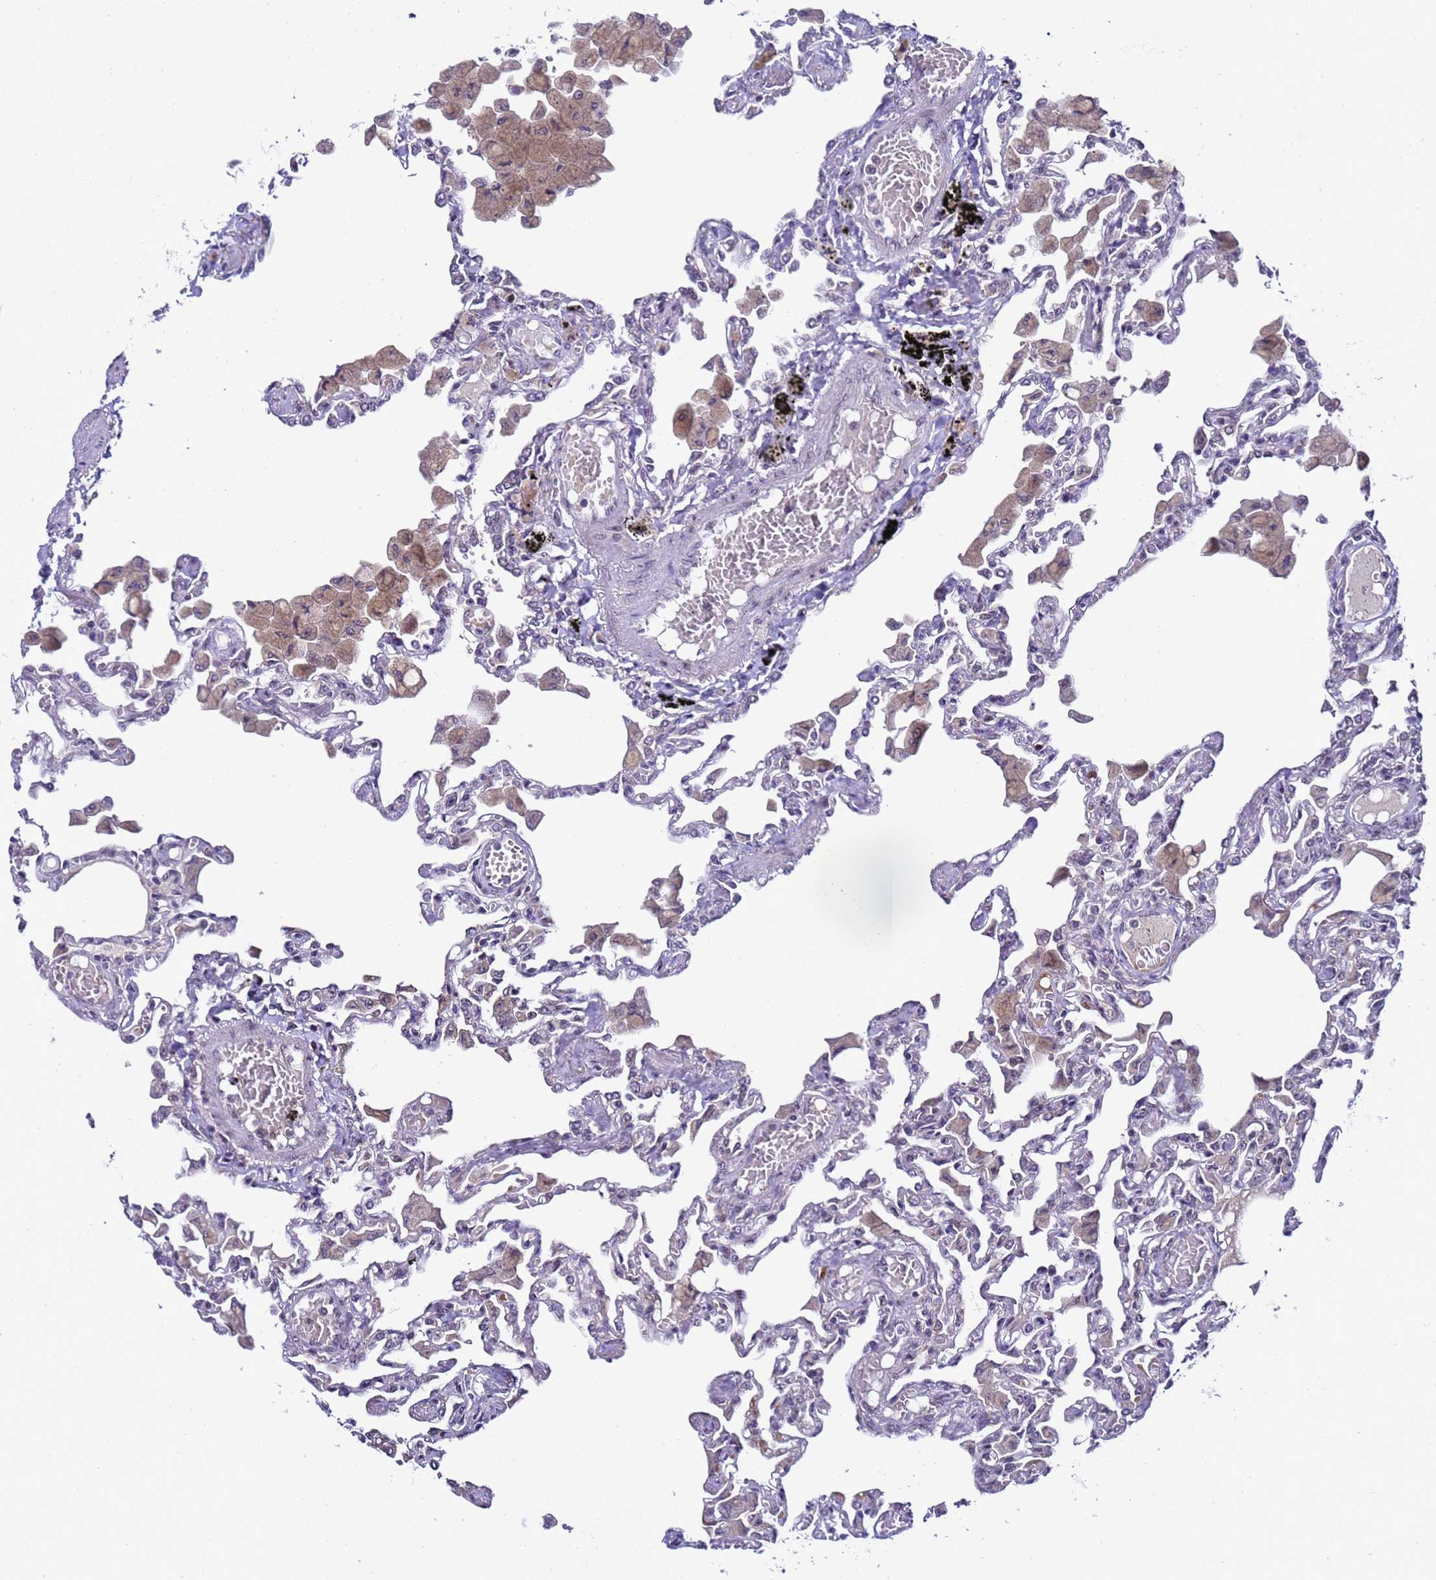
{"staining": {"intensity": "negative", "quantity": "none", "location": "none"}, "tissue": "lung", "cell_type": "Alveolar cells", "image_type": "normal", "snomed": [{"axis": "morphology", "description": "Normal tissue, NOS"}, {"axis": "topography", "description": "Bronchus"}, {"axis": "topography", "description": "Lung"}], "caption": "DAB immunohistochemical staining of normal human lung exhibits no significant expression in alveolar cells. The staining is performed using DAB brown chromogen with nuclei counter-stained in using hematoxylin.", "gene": "C19orf47", "patient": {"sex": "female", "age": 49}}